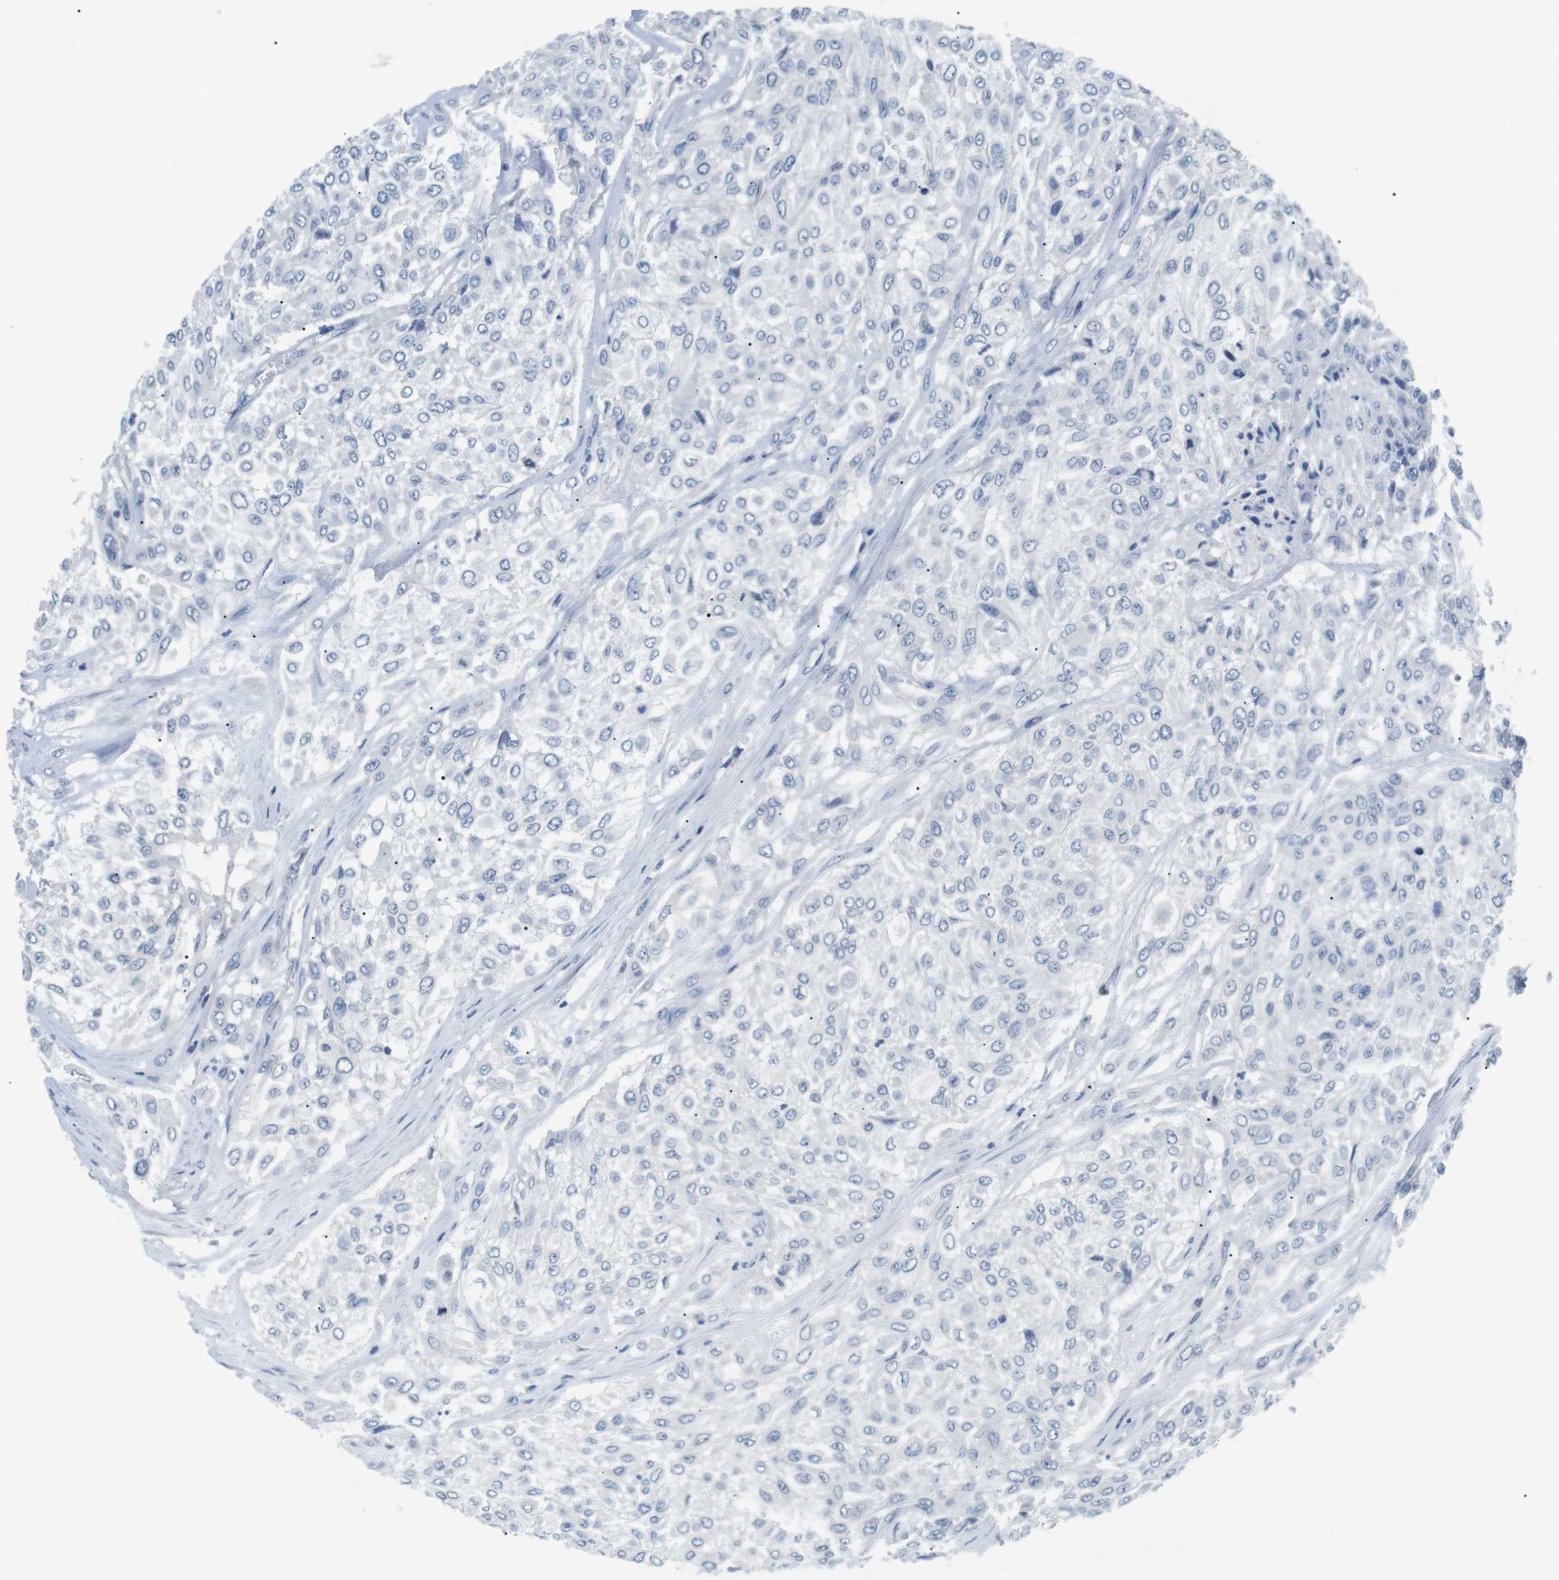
{"staining": {"intensity": "negative", "quantity": "none", "location": "none"}, "tissue": "urothelial cancer", "cell_type": "Tumor cells", "image_type": "cancer", "snomed": [{"axis": "morphology", "description": "Urothelial carcinoma, High grade"}, {"axis": "topography", "description": "Urinary bladder"}], "caption": "There is no significant positivity in tumor cells of high-grade urothelial carcinoma.", "gene": "FCGRT", "patient": {"sex": "male", "age": 57}}